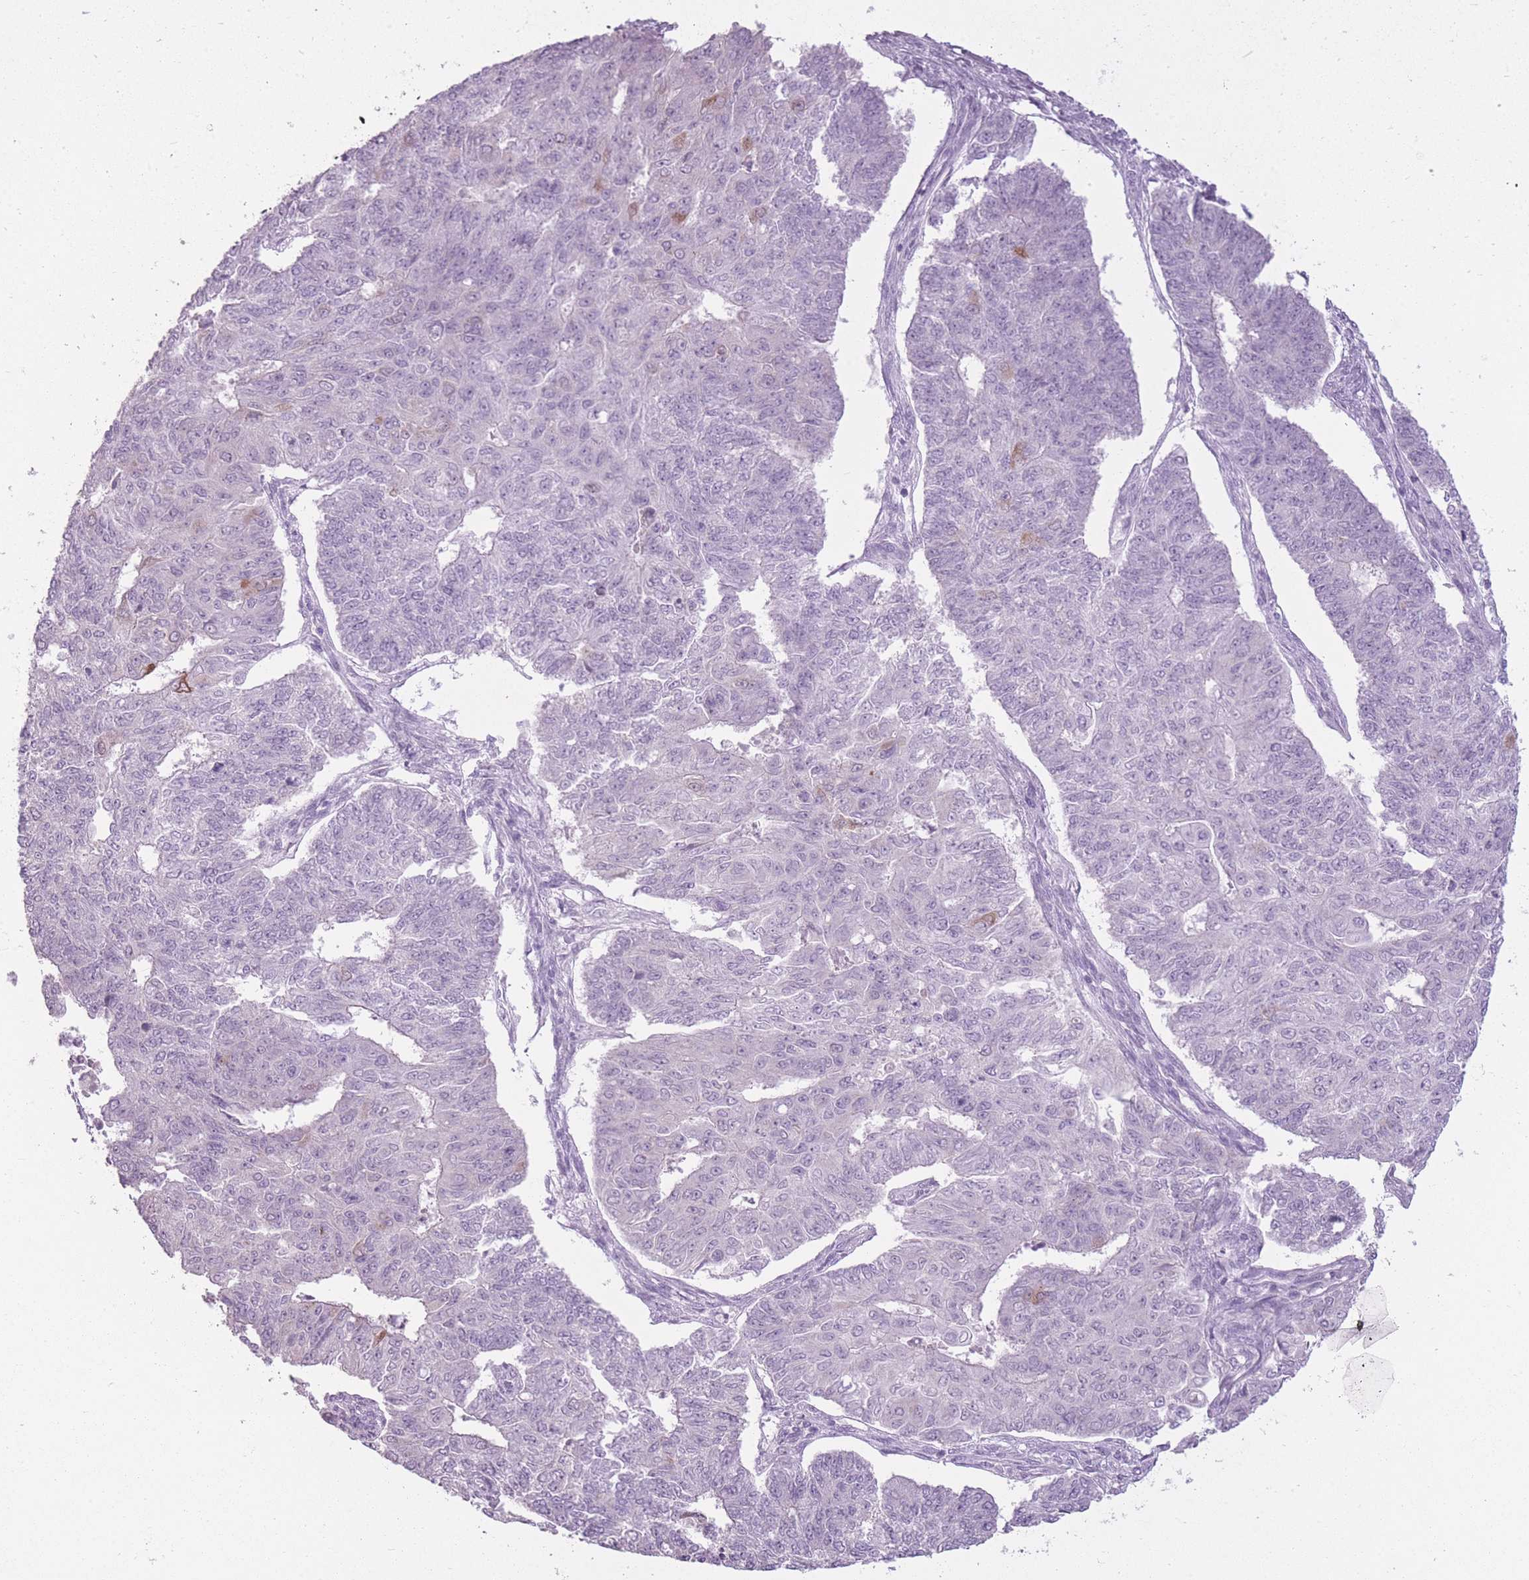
{"staining": {"intensity": "negative", "quantity": "none", "location": "none"}, "tissue": "endometrial cancer", "cell_type": "Tumor cells", "image_type": "cancer", "snomed": [{"axis": "morphology", "description": "Adenocarcinoma, NOS"}, {"axis": "topography", "description": "Endometrium"}], "caption": "High power microscopy histopathology image of an immunohistochemistry (IHC) histopathology image of endometrial cancer, revealing no significant staining in tumor cells.", "gene": "ZBTB24", "patient": {"sex": "female", "age": 32}}